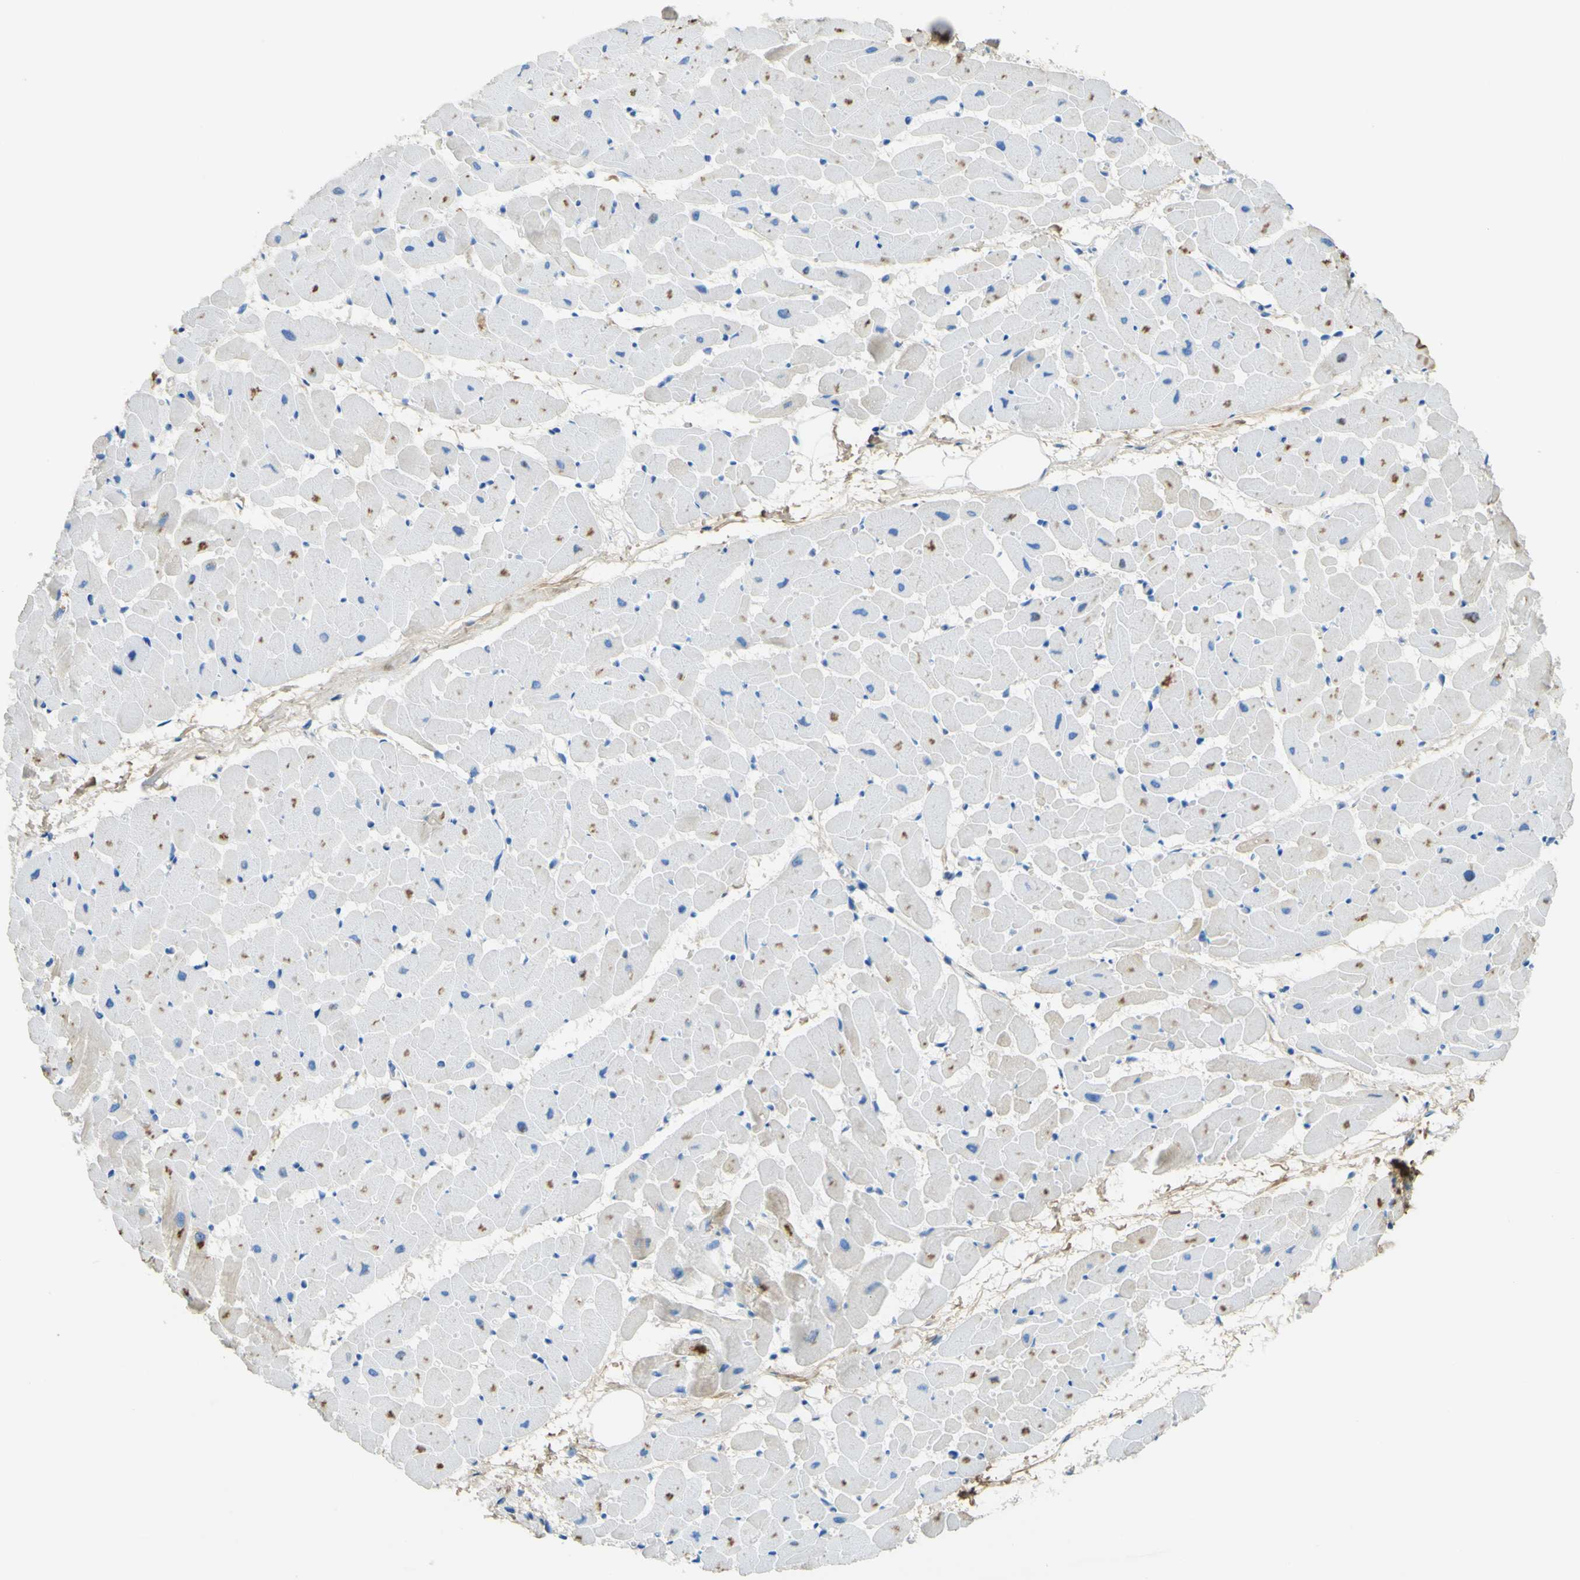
{"staining": {"intensity": "negative", "quantity": "none", "location": "none"}, "tissue": "heart muscle", "cell_type": "Cardiomyocytes", "image_type": "normal", "snomed": [{"axis": "morphology", "description": "Normal tissue, NOS"}, {"axis": "topography", "description": "Heart"}], "caption": "This is an immunohistochemistry image of unremarkable human heart muscle. There is no staining in cardiomyocytes.", "gene": "OGN", "patient": {"sex": "female", "age": 19}}